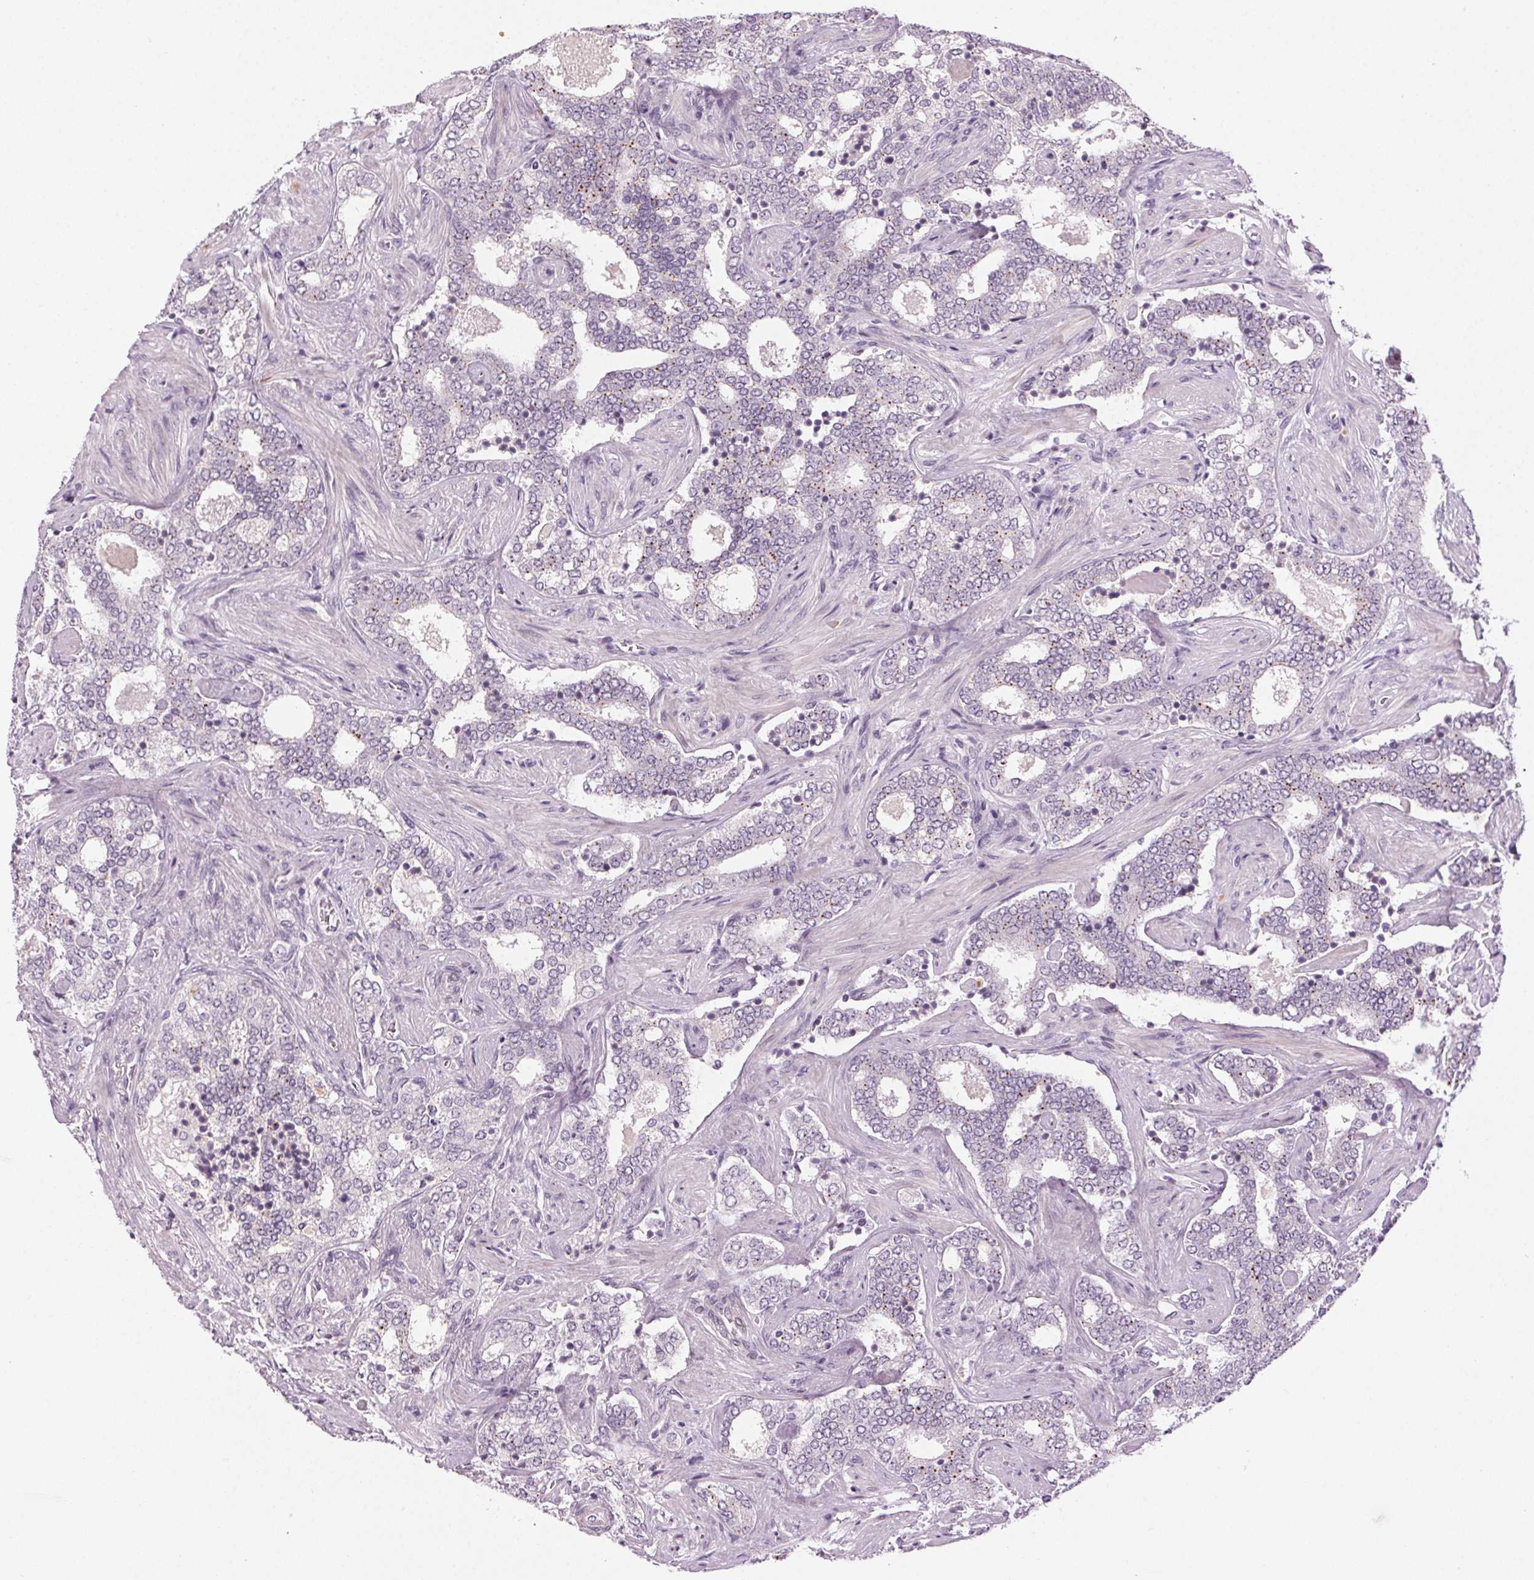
{"staining": {"intensity": "weak", "quantity": "<25%", "location": "cytoplasmic/membranous"}, "tissue": "prostate cancer", "cell_type": "Tumor cells", "image_type": "cancer", "snomed": [{"axis": "morphology", "description": "Adenocarcinoma, High grade"}, {"axis": "topography", "description": "Prostate"}], "caption": "The histopathology image displays no significant staining in tumor cells of prostate high-grade adenocarcinoma.", "gene": "HSF5", "patient": {"sex": "male", "age": 60}}